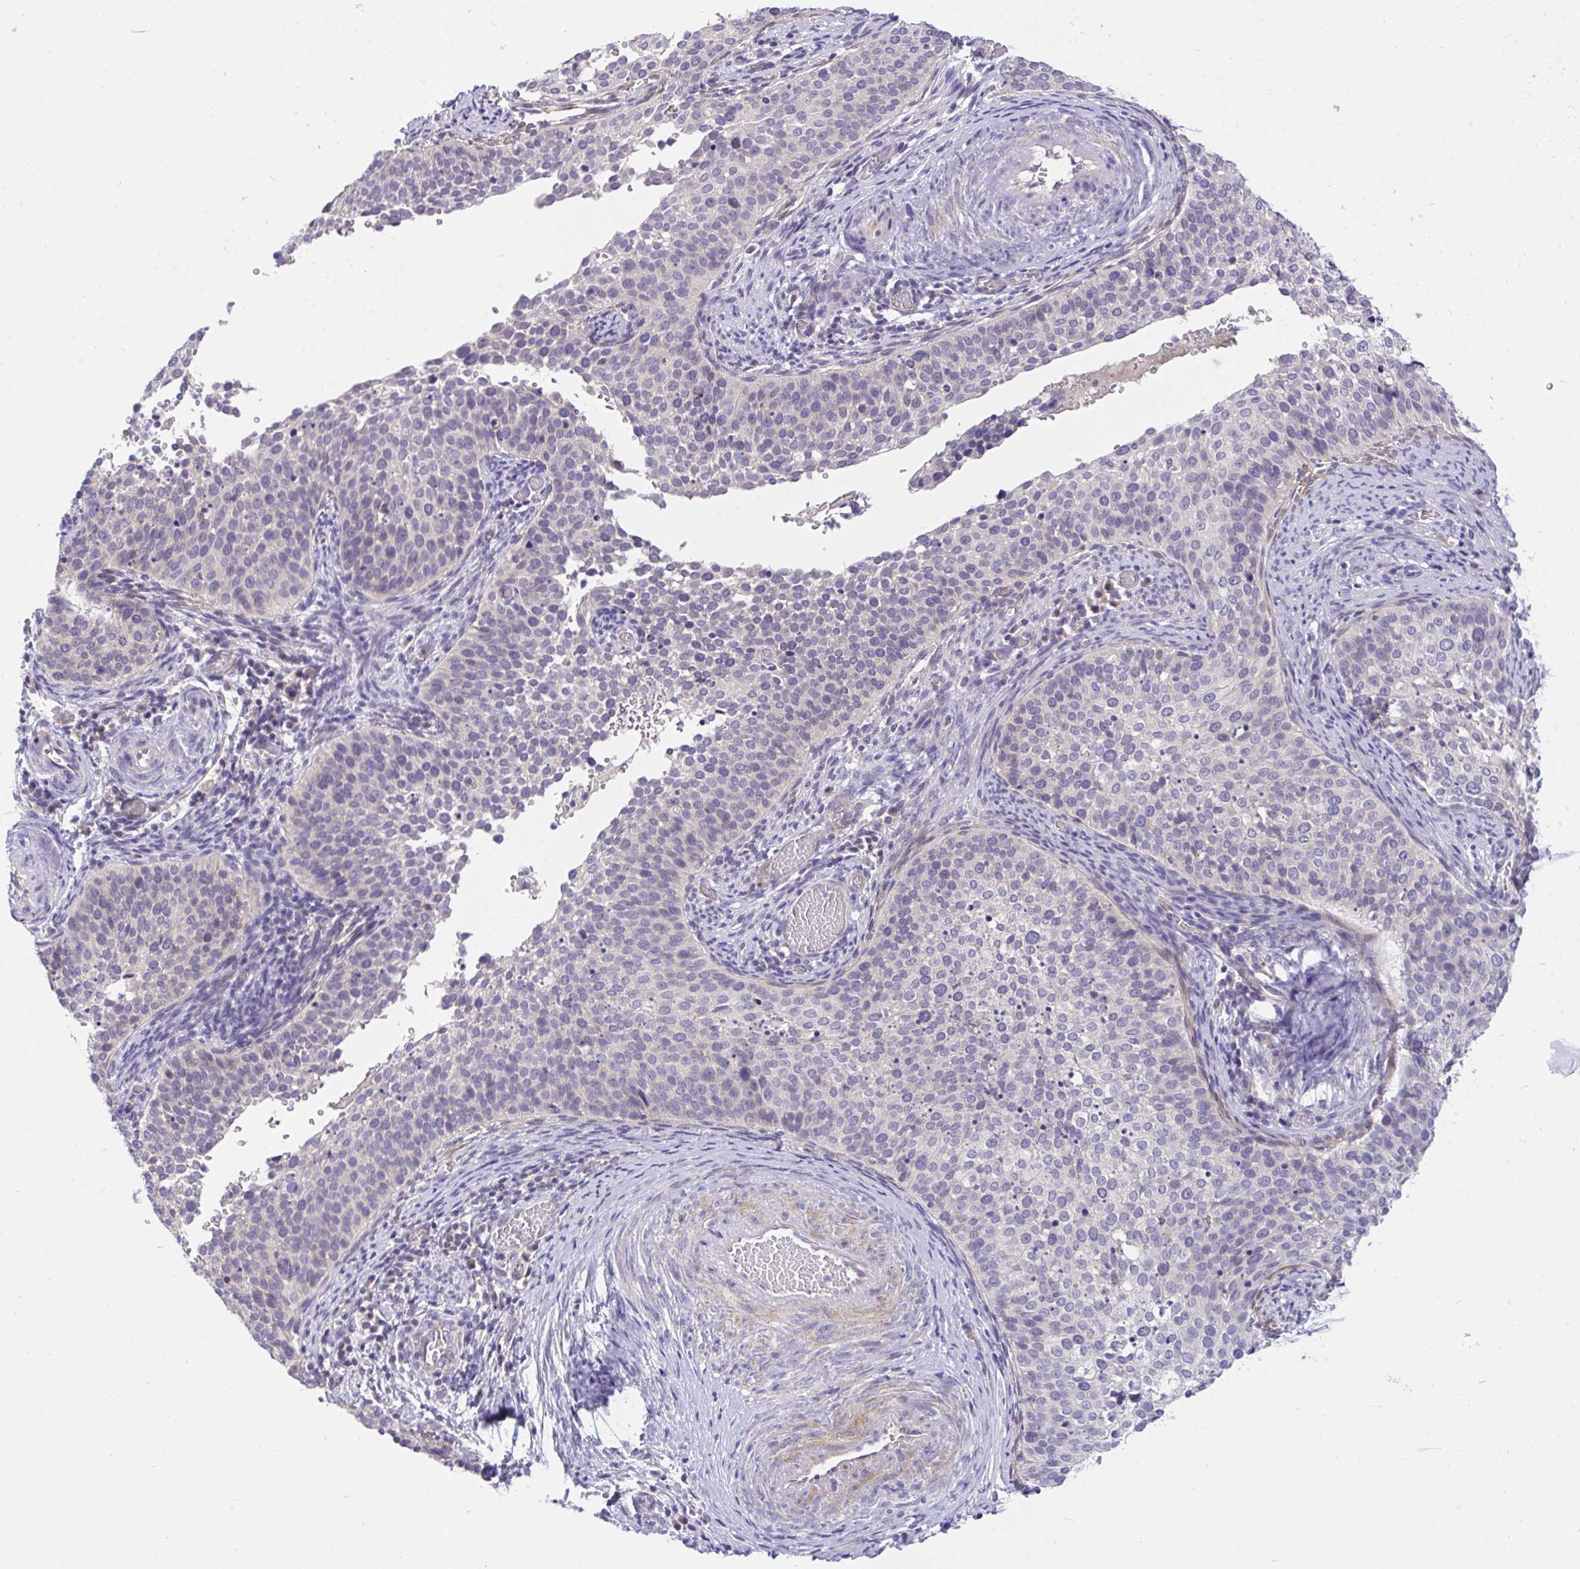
{"staining": {"intensity": "negative", "quantity": "none", "location": "none"}, "tissue": "cervical cancer", "cell_type": "Tumor cells", "image_type": "cancer", "snomed": [{"axis": "morphology", "description": "Squamous cell carcinoma, NOS"}, {"axis": "topography", "description": "Cervix"}], "caption": "IHC histopathology image of neoplastic tissue: cervical cancer stained with DAB displays no significant protein staining in tumor cells.", "gene": "C19orf54", "patient": {"sex": "female", "age": 44}}